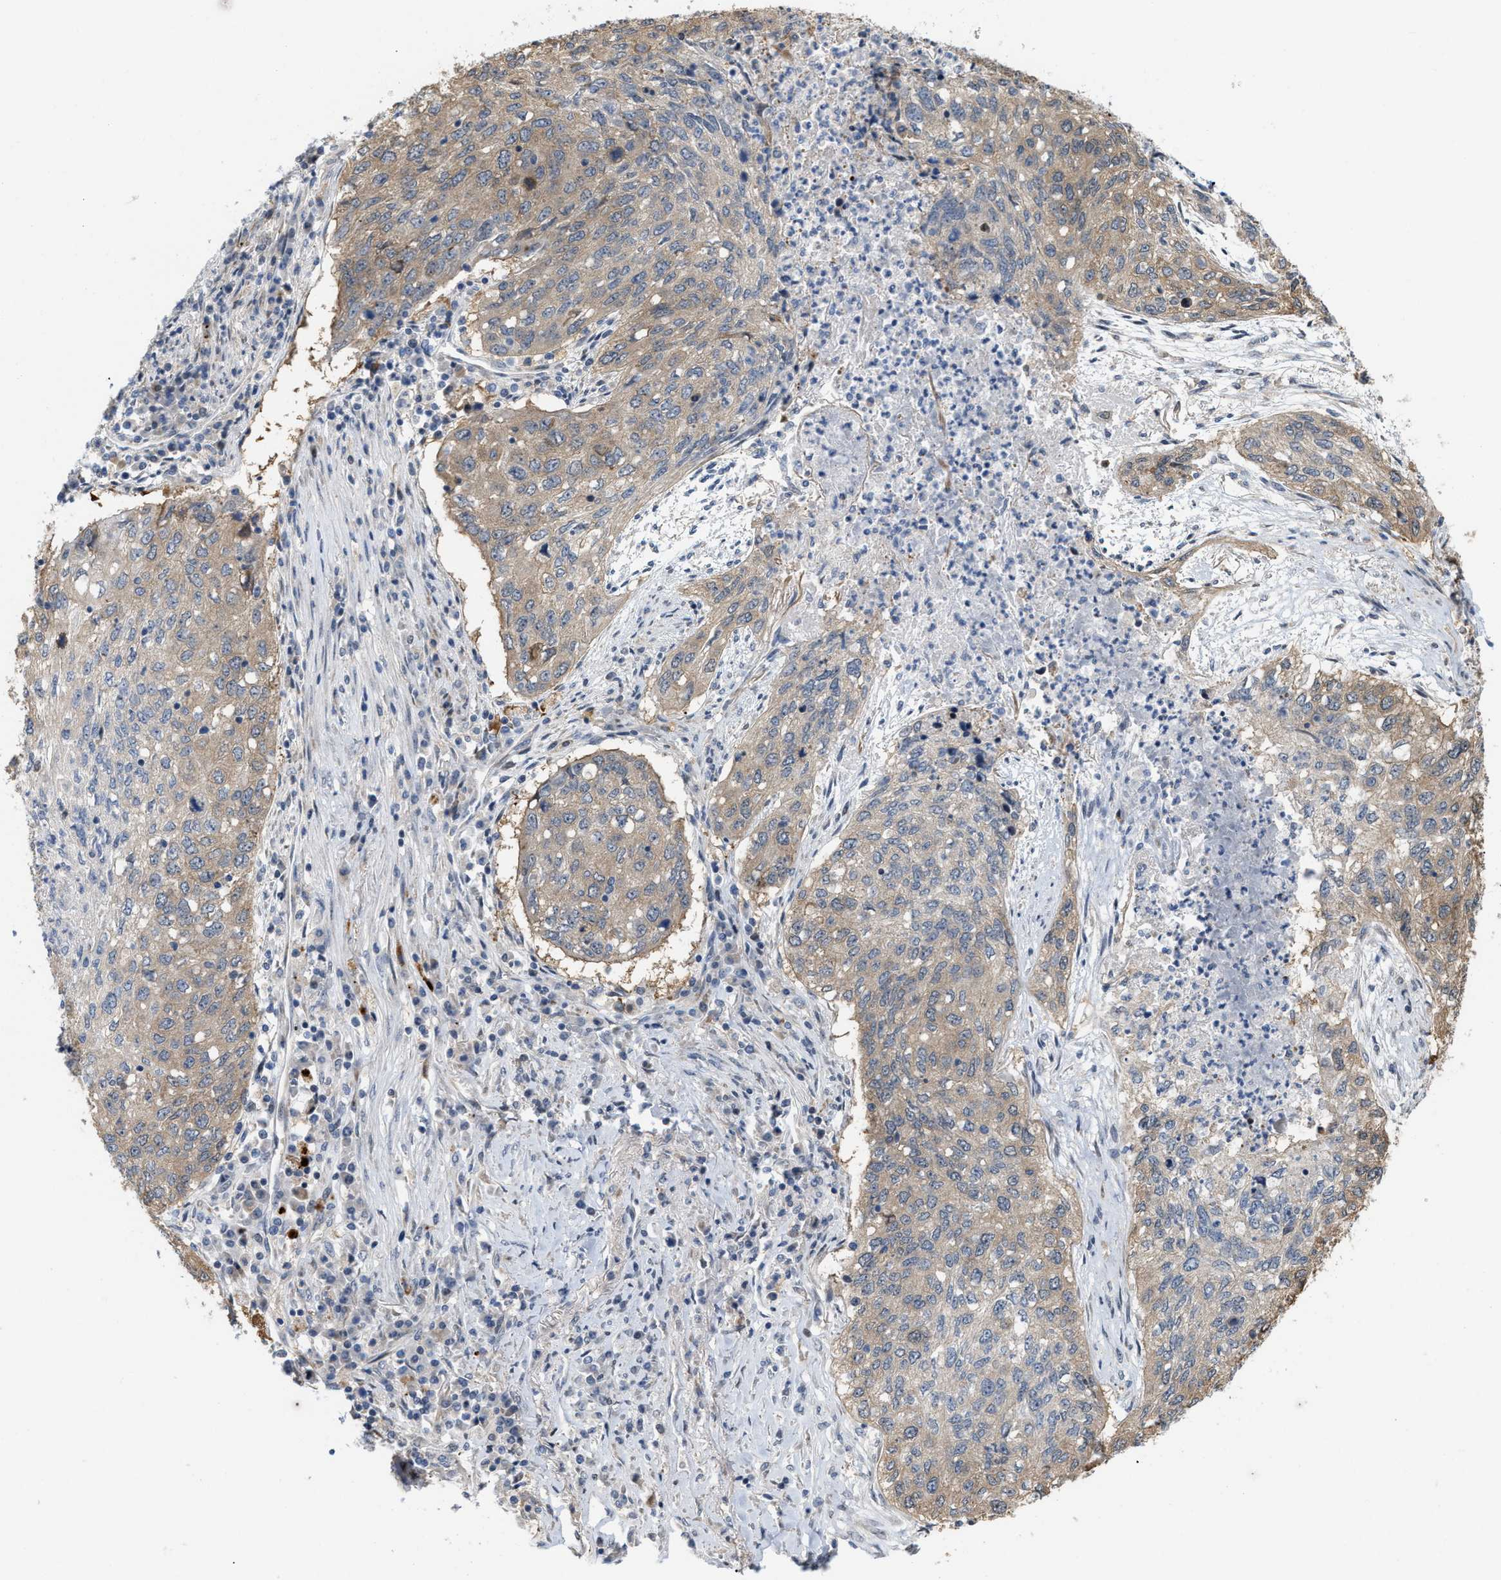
{"staining": {"intensity": "weak", "quantity": ">75%", "location": "cytoplasmic/membranous"}, "tissue": "lung cancer", "cell_type": "Tumor cells", "image_type": "cancer", "snomed": [{"axis": "morphology", "description": "Squamous cell carcinoma, NOS"}, {"axis": "topography", "description": "Lung"}], "caption": "Lung squamous cell carcinoma stained with IHC exhibits weak cytoplasmic/membranous positivity in approximately >75% of tumor cells. The staining is performed using DAB (3,3'-diaminobenzidine) brown chromogen to label protein expression. The nuclei are counter-stained blue using hematoxylin.", "gene": "CSNK1A1", "patient": {"sex": "female", "age": 63}}